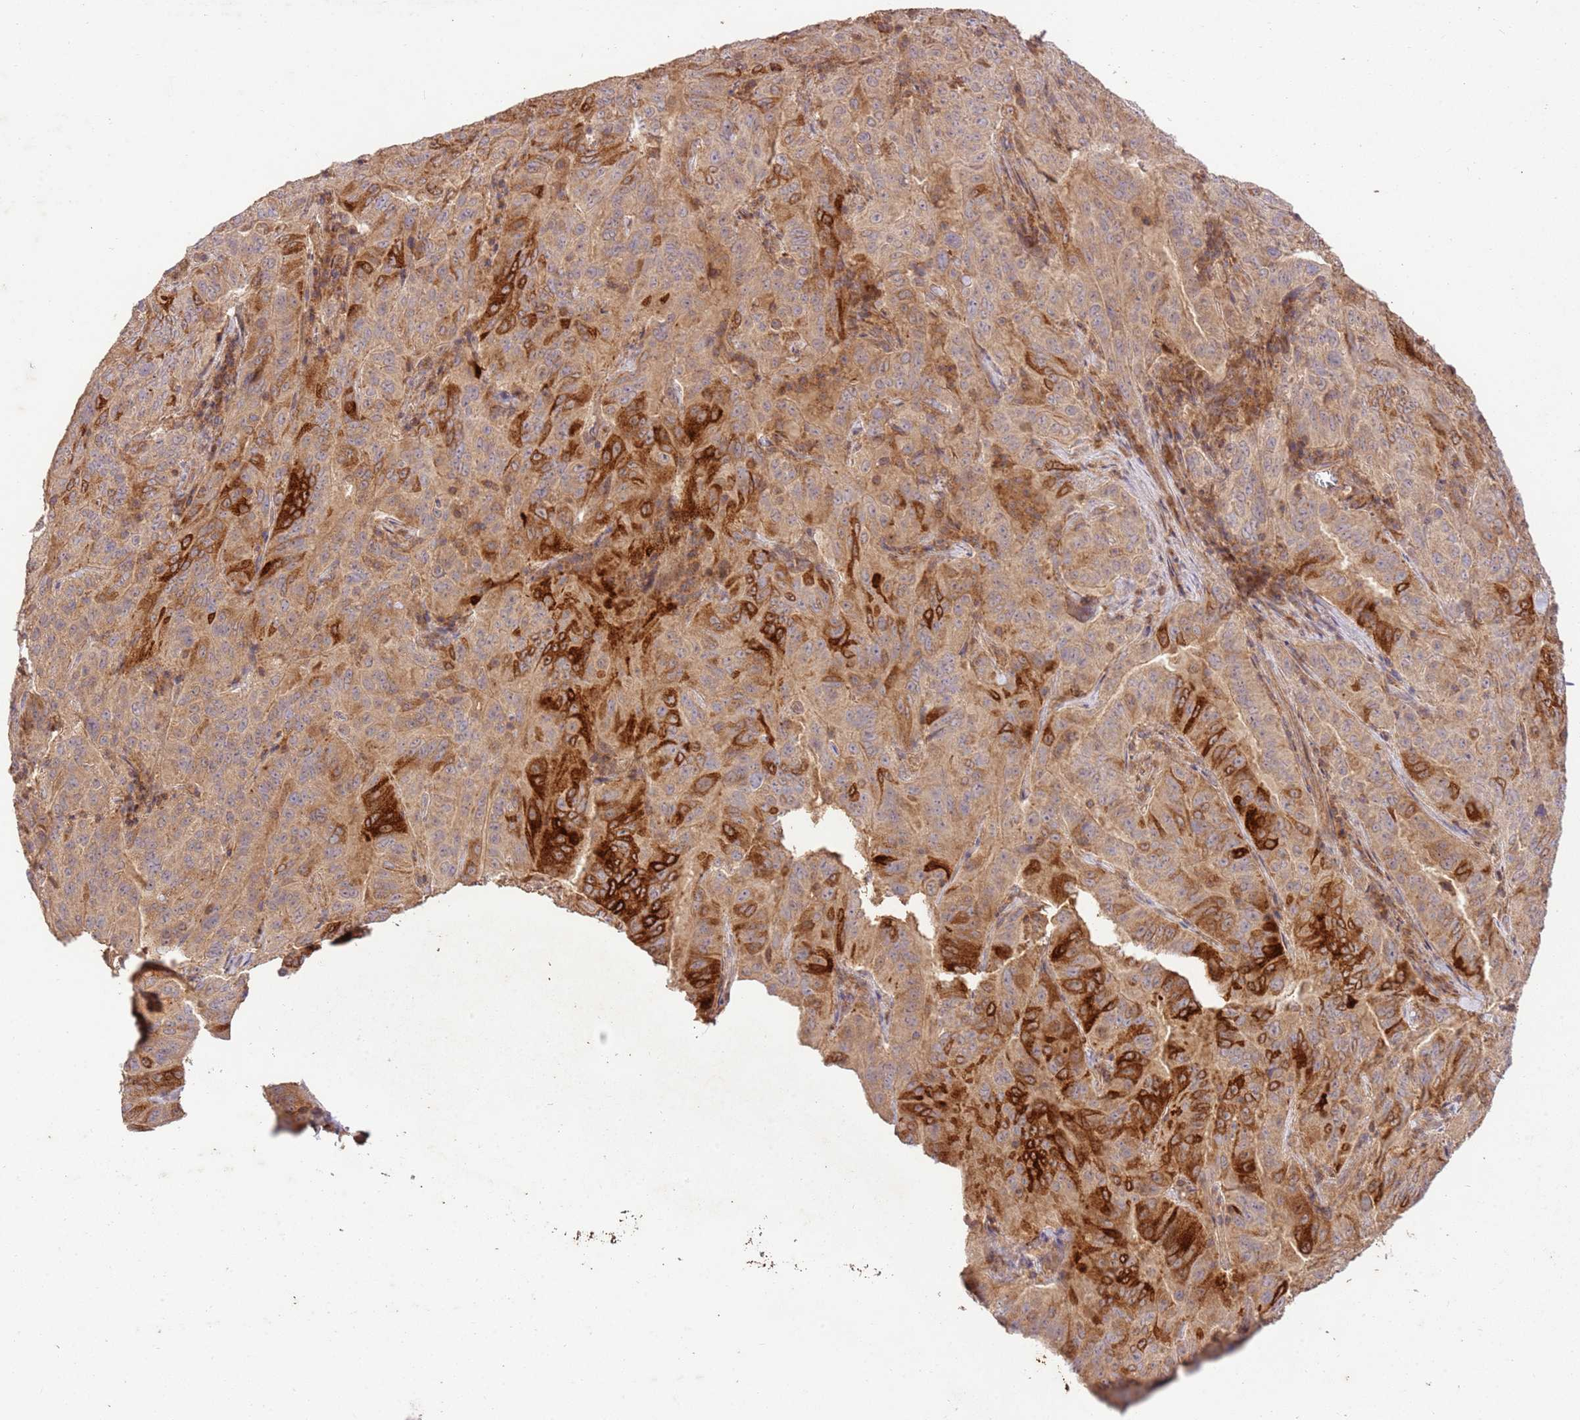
{"staining": {"intensity": "strong", "quantity": "25%-75%", "location": "cytoplasmic/membranous"}, "tissue": "pancreatic cancer", "cell_type": "Tumor cells", "image_type": "cancer", "snomed": [{"axis": "morphology", "description": "Adenocarcinoma, NOS"}, {"axis": "topography", "description": "Pancreas"}], "caption": "Immunohistochemical staining of human pancreatic adenocarcinoma reveals high levels of strong cytoplasmic/membranous staining in about 25%-75% of tumor cells.", "gene": "LRRC28", "patient": {"sex": "male", "age": 63}}